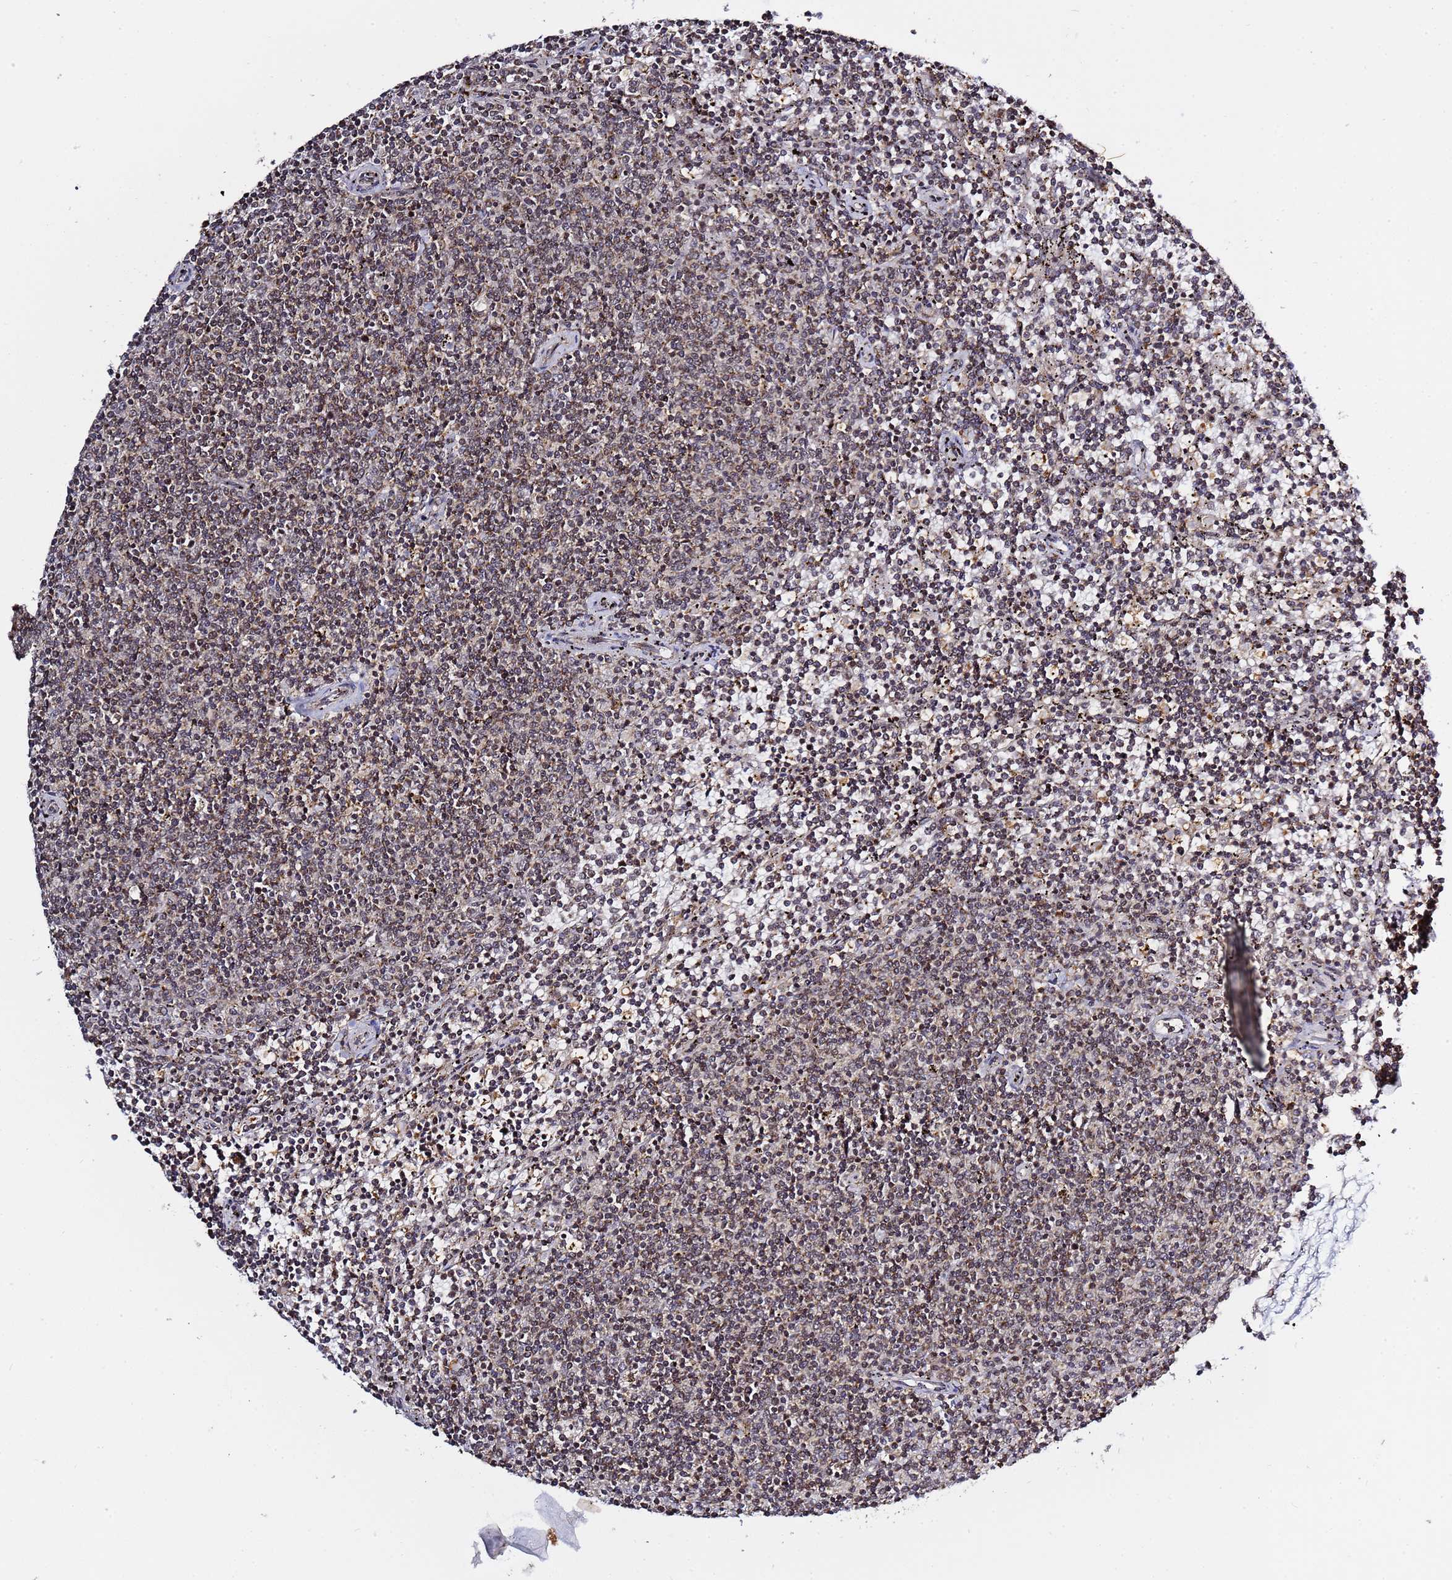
{"staining": {"intensity": "weak", "quantity": "<25%", "location": "nuclear"}, "tissue": "lymphoma", "cell_type": "Tumor cells", "image_type": "cancer", "snomed": [{"axis": "morphology", "description": "Malignant lymphoma, non-Hodgkin's type, Low grade"}, {"axis": "topography", "description": "Spleen"}], "caption": "Immunohistochemistry of human low-grade malignant lymphoma, non-Hodgkin's type demonstrates no expression in tumor cells.", "gene": "RCOR2", "patient": {"sex": "female", "age": 50}}